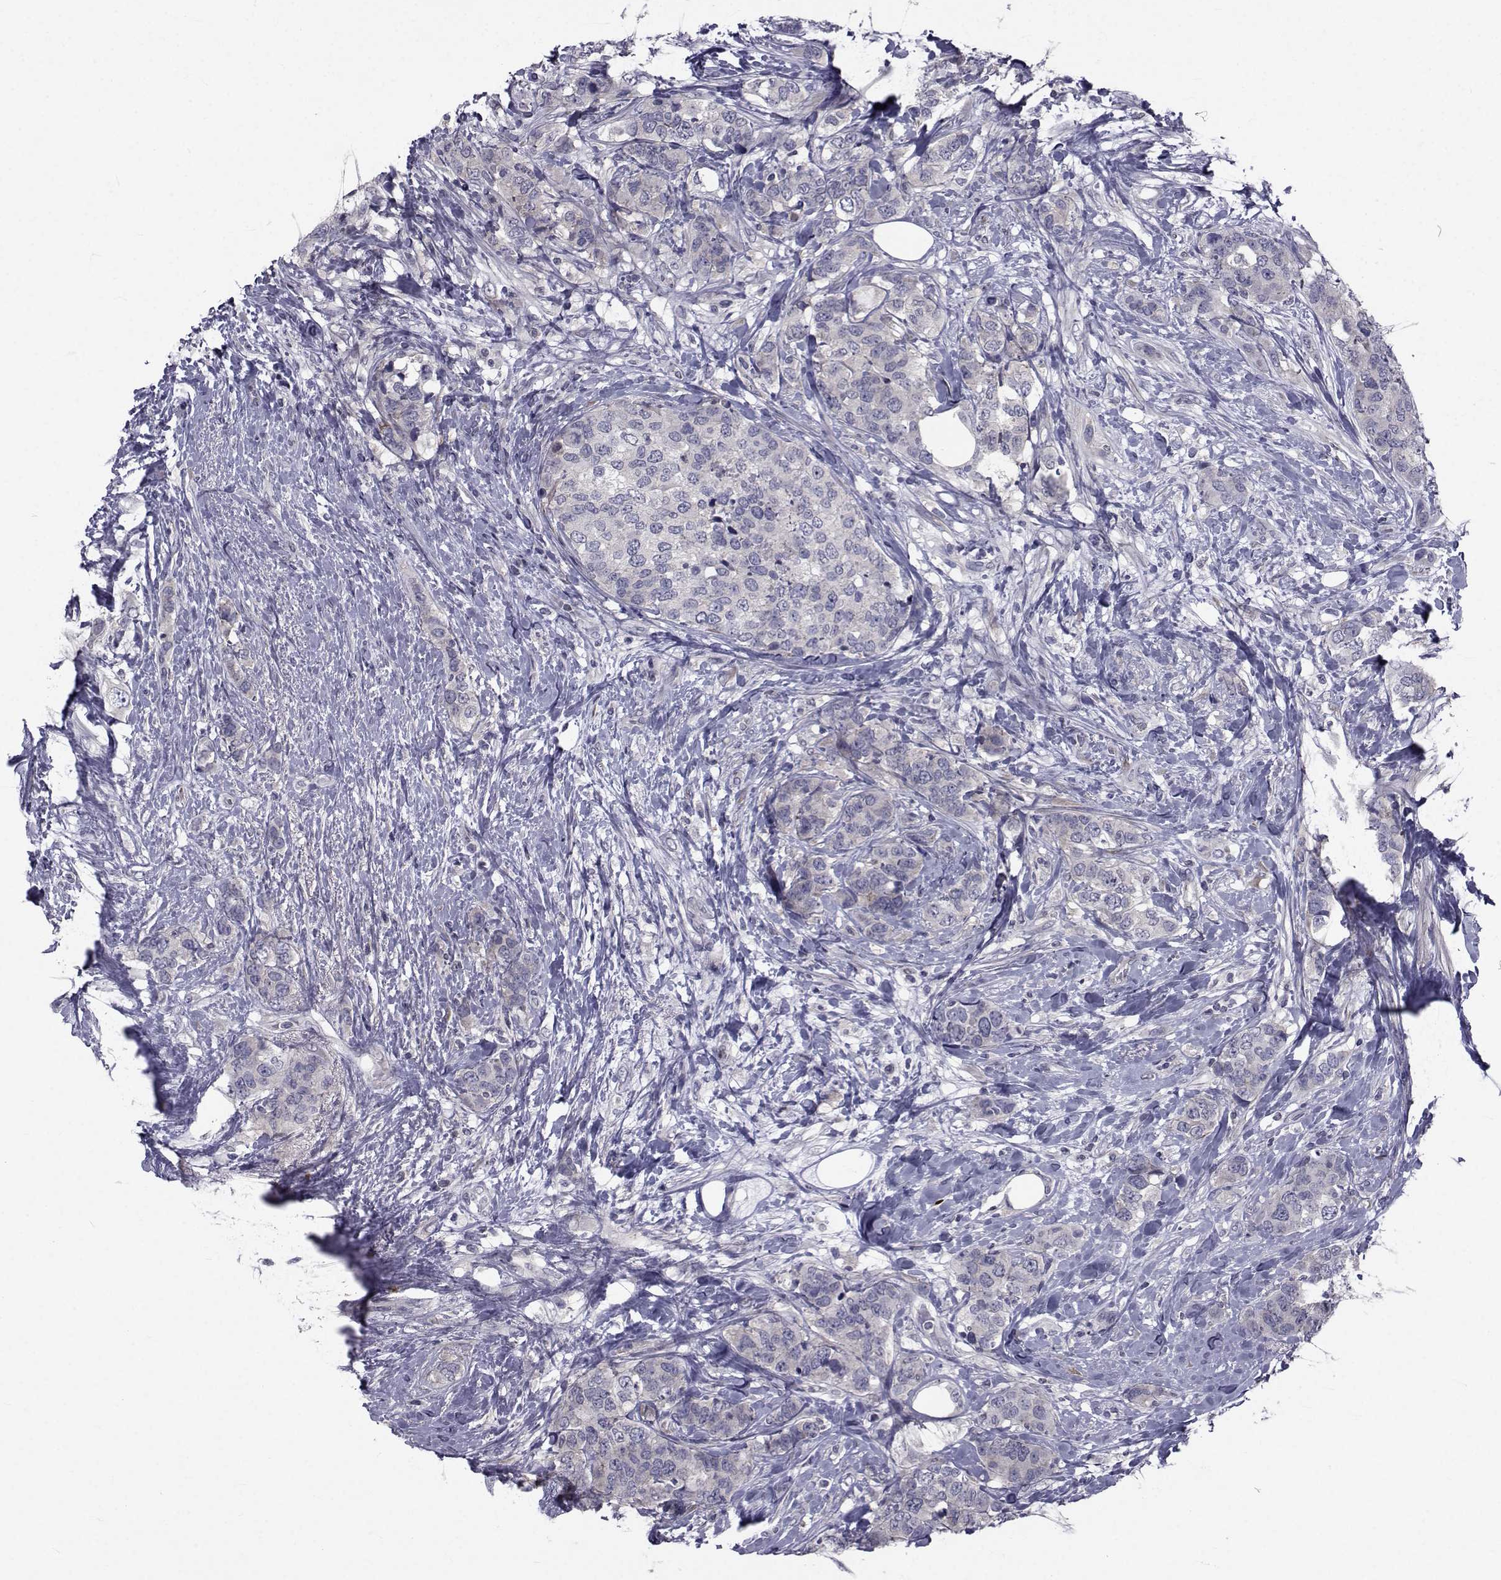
{"staining": {"intensity": "negative", "quantity": "none", "location": "none"}, "tissue": "breast cancer", "cell_type": "Tumor cells", "image_type": "cancer", "snomed": [{"axis": "morphology", "description": "Lobular carcinoma"}, {"axis": "topography", "description": "Breast"}], "caption": "Breast cancer (lobular carcinoma) was stained to show a protein in brown. There is no significant positivity in tumor cells.", "gene": "SLC30A10", "patient": {"sex": "female", "age": 59}}